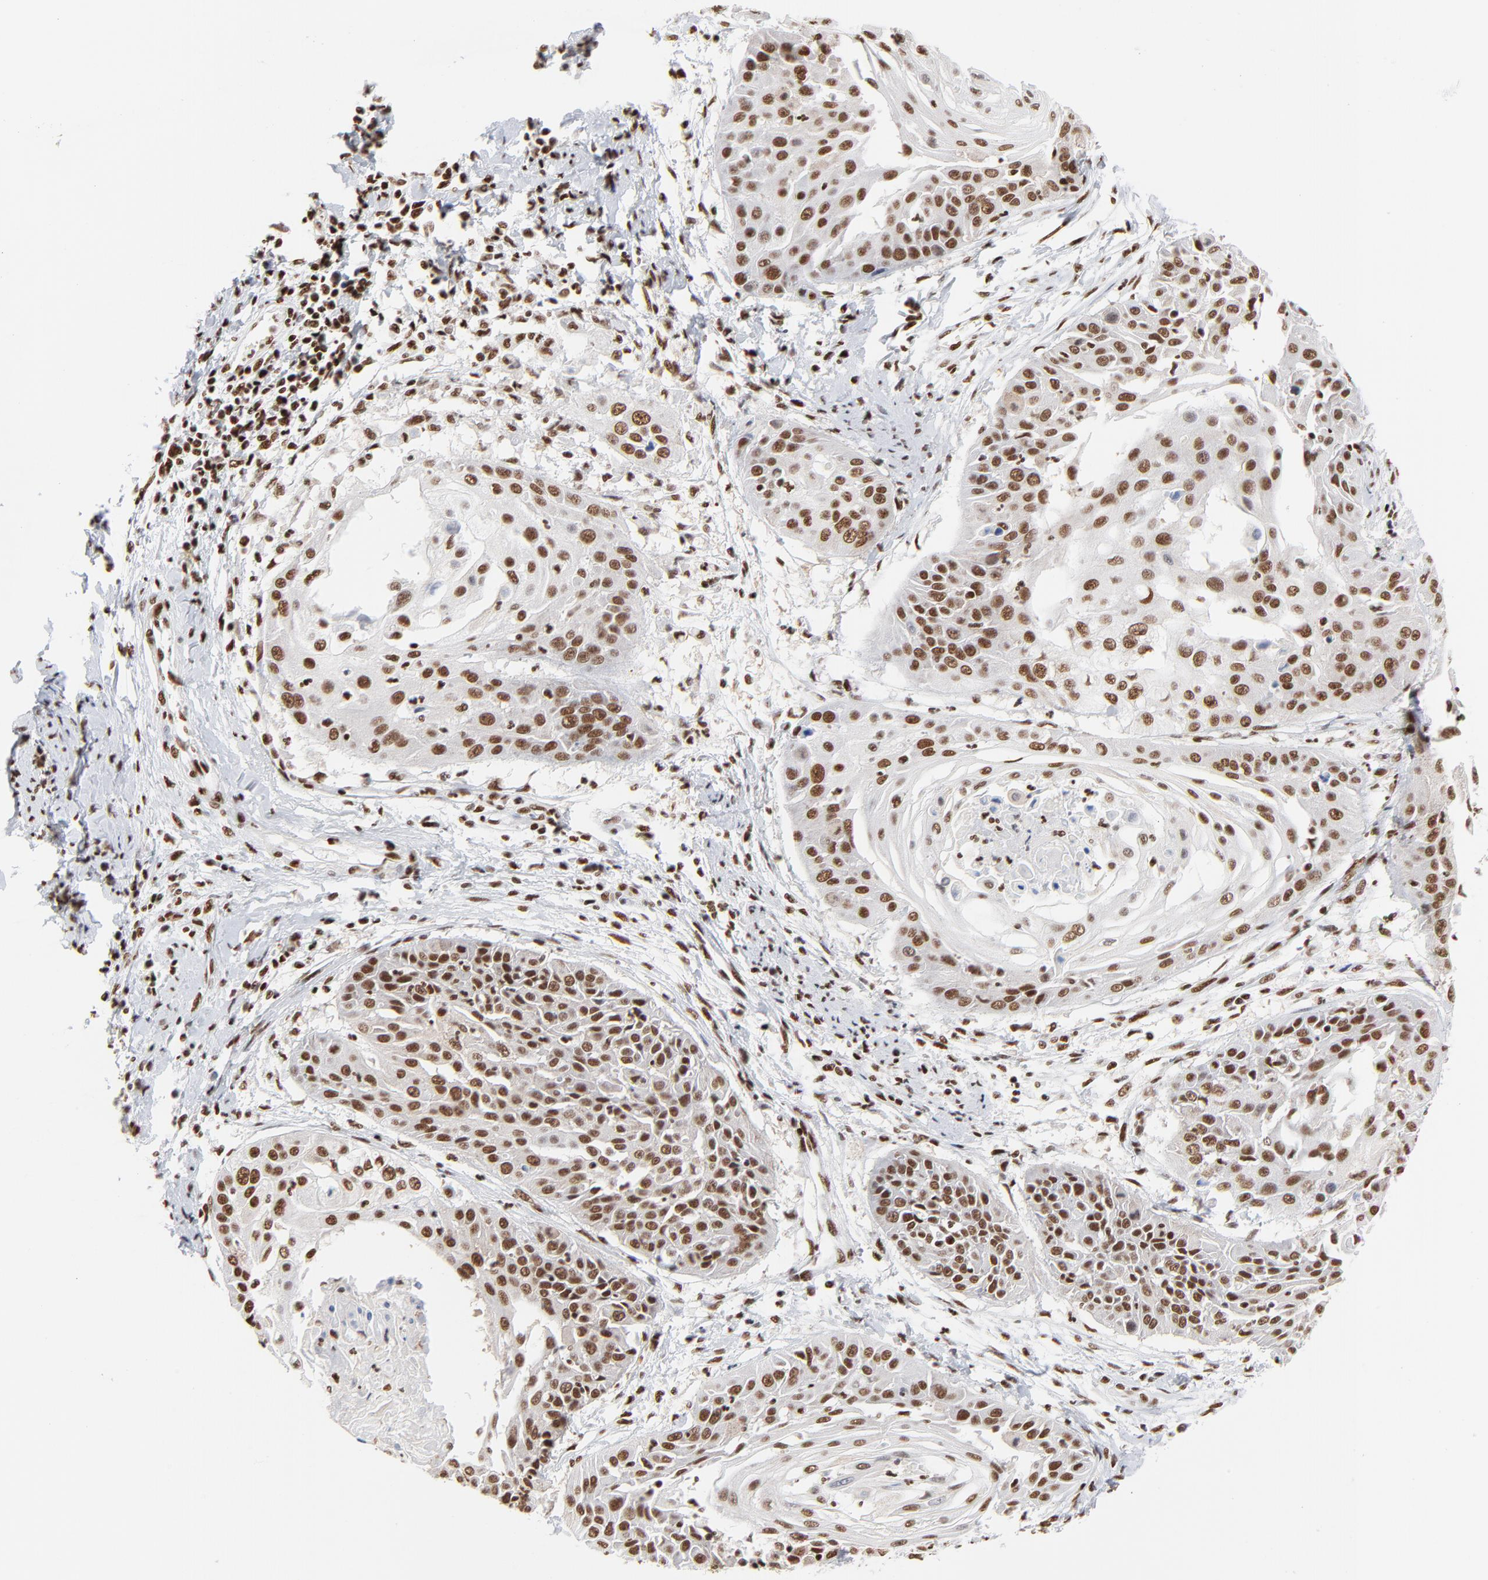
{"staining": {"intensity": "strong", "quantity": ">75%", "location": "nuclear"}, "tissue": "cervical cancer", "cell_type": "Tumor cells", "image_type": "cancer", "snomed": [{"axis": "morphology", "description": "Squamous cell carcinoma, NOS"}, {"axis": "topography", "description": "Cervix"}], "caption": "A high-resolution photomicrograph shows IHC staining of squamous cell carcinoma (cervical), which shows strong nuclear positivity in about >75% of tumor cells. Nuclei are stained in blue.", "gene": "CREB1", "patient": {"sex": "female", "age": 64}}